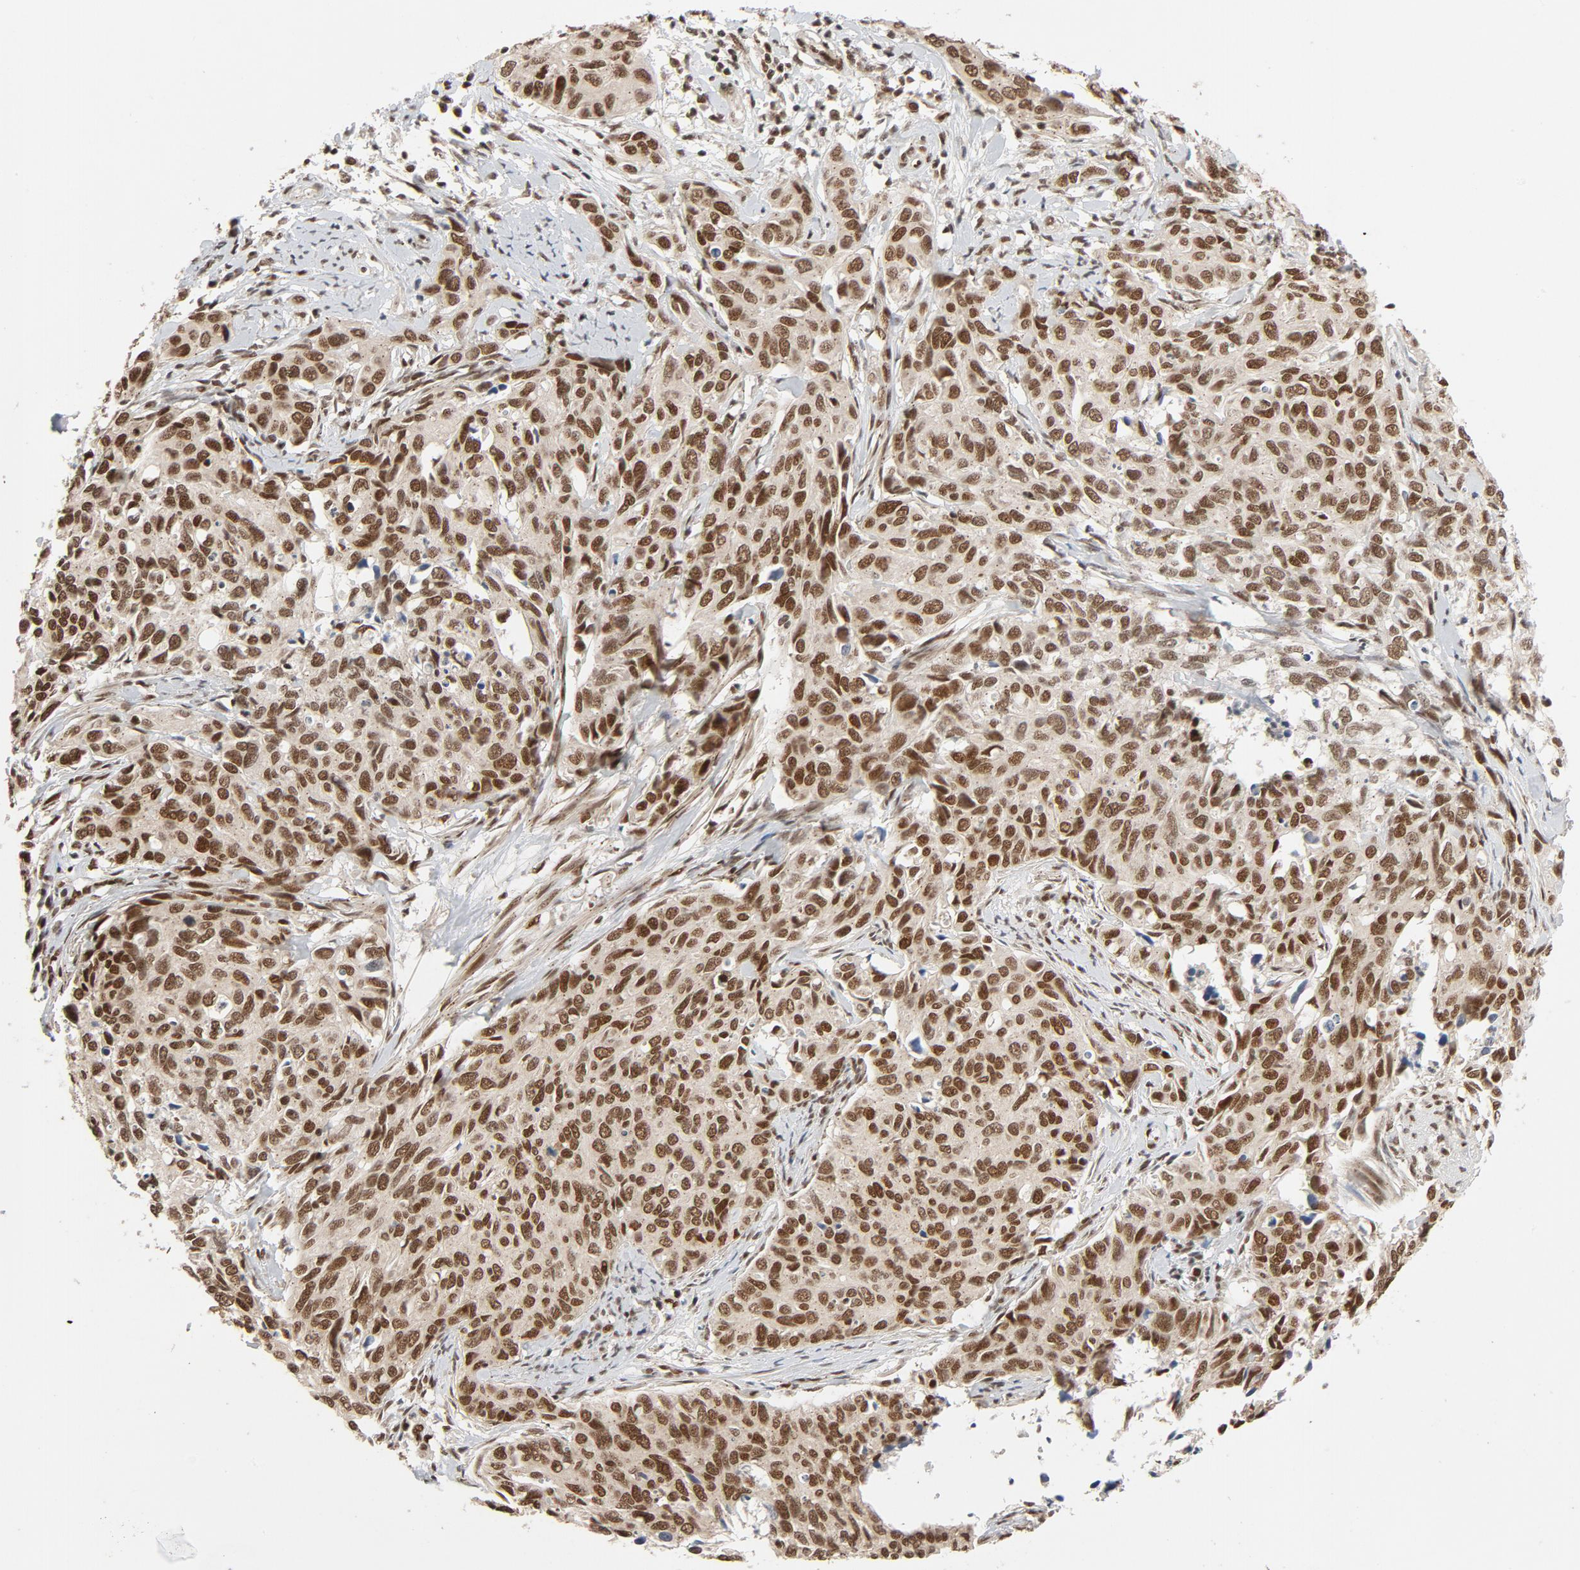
{"staining": {"intensity": "strong", "quantity": ">75%", "location": "nuclear"}, "tissue": "cervical cancer", "cell_type": "Tumor cells", "image_type": "cancer", "snomed": [{"axis": "morphology", "description": "Squamous cell carcinoma, NOS"}, {"axis": "topography", "description": "Cervix"}], "caption": "Immunohistochemistry of human cervical cancer (squamous cell carcinoma) demonstrates high levels of strong nuclear expression in approximately >75% of tumor cells.", "gene": "SMARCD1", "patient": {"sex": "female", "age": 45}}